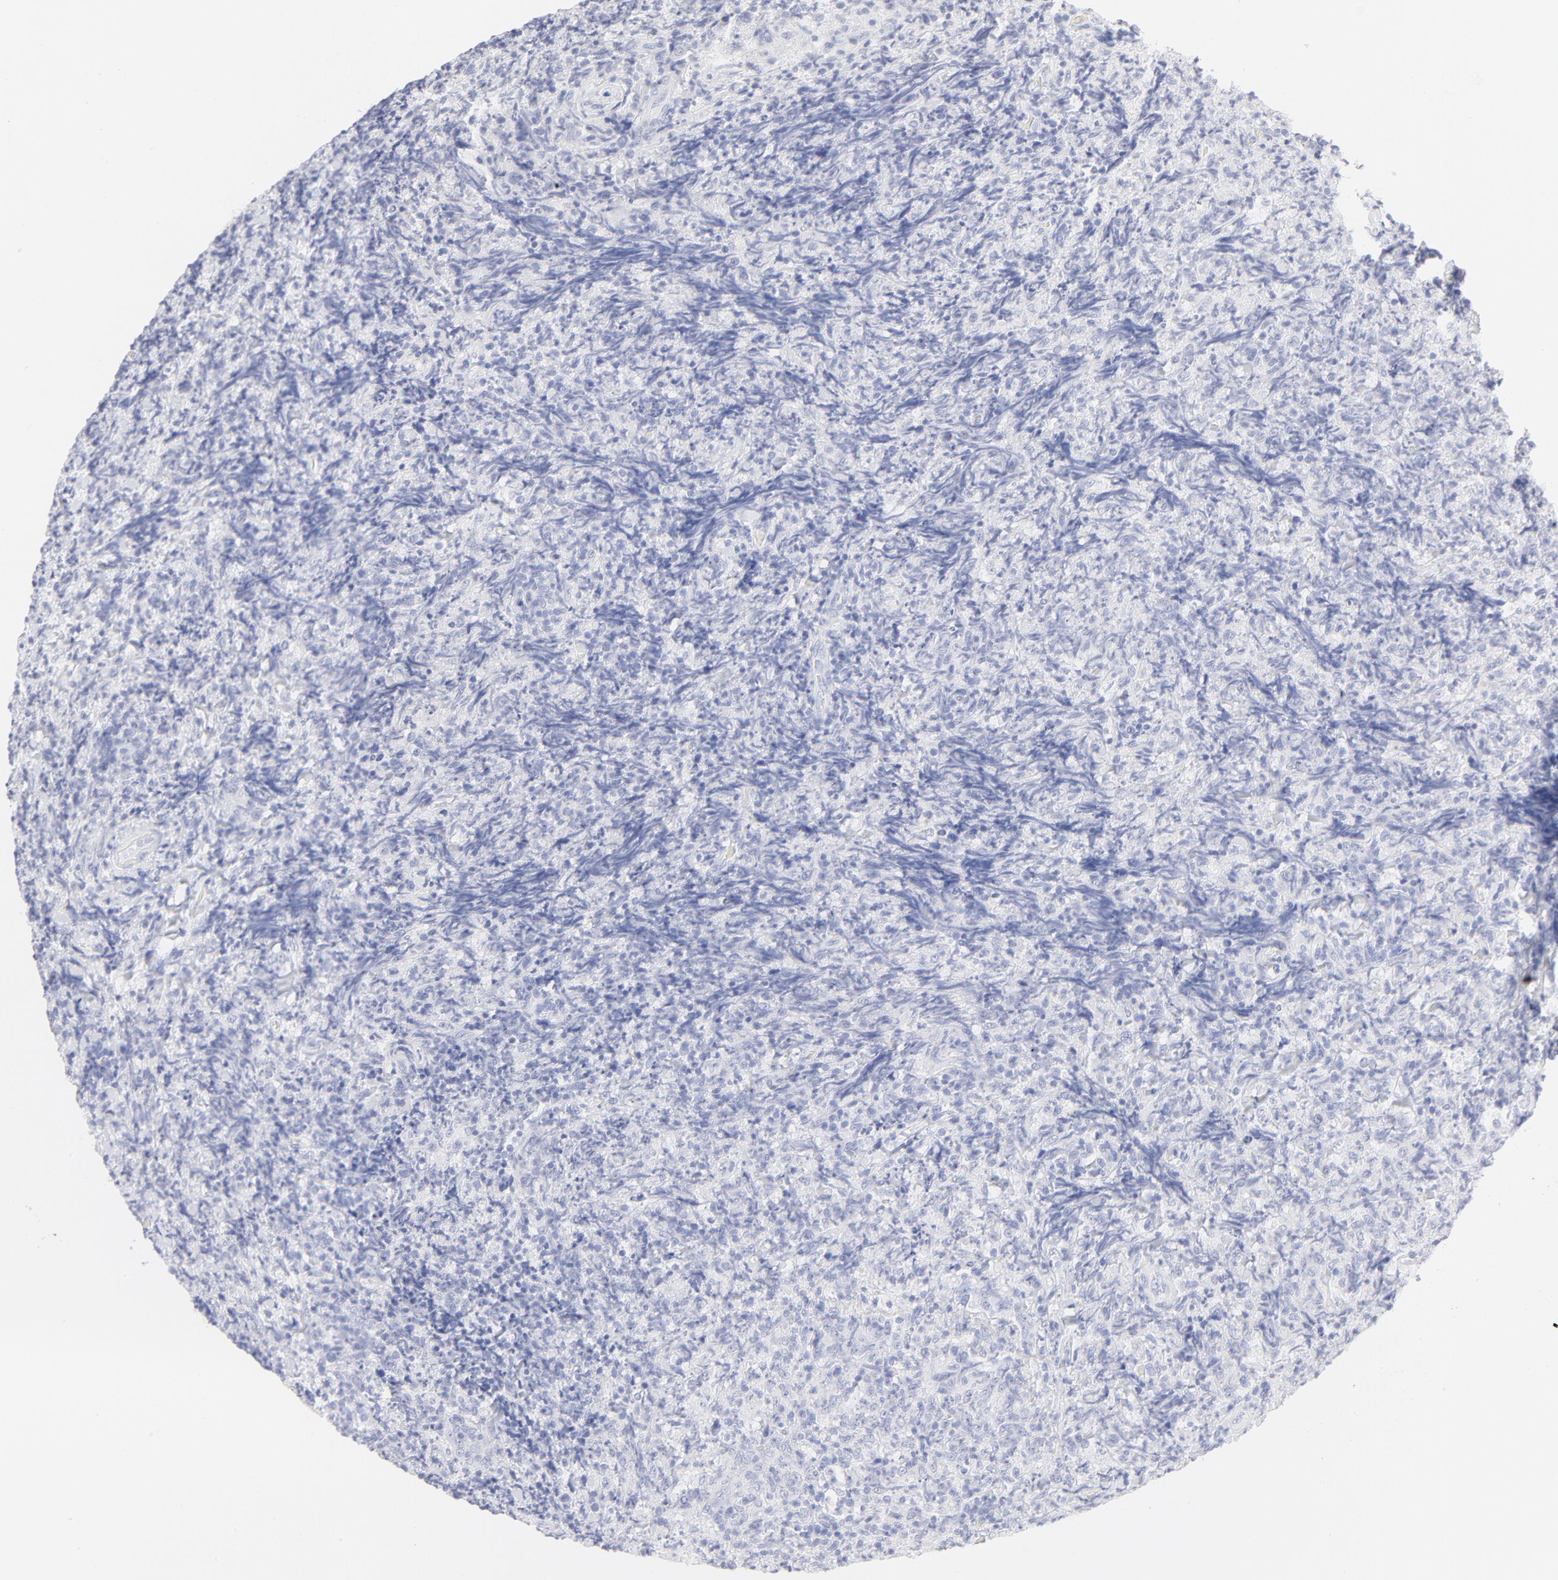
{"staining": {"intensity": "negative", "quantity": "none", "location": "none"}, "tissue": "lymphoma", "cell_type": "Tumor cells", "image_type": "cancer", "snomed": [{"axis": "morphology", "description": "Malignant lymphoma, non-Hodgkin's type, High grade"}, {"axis": "topography", "description": "Tonsil"}], "caption": "Lymphoma was stained to show a protein in brown. There is no significant staining in tumor cells.", "gene": "ELF3", "patient": {"sex": "female", "age": 36}}